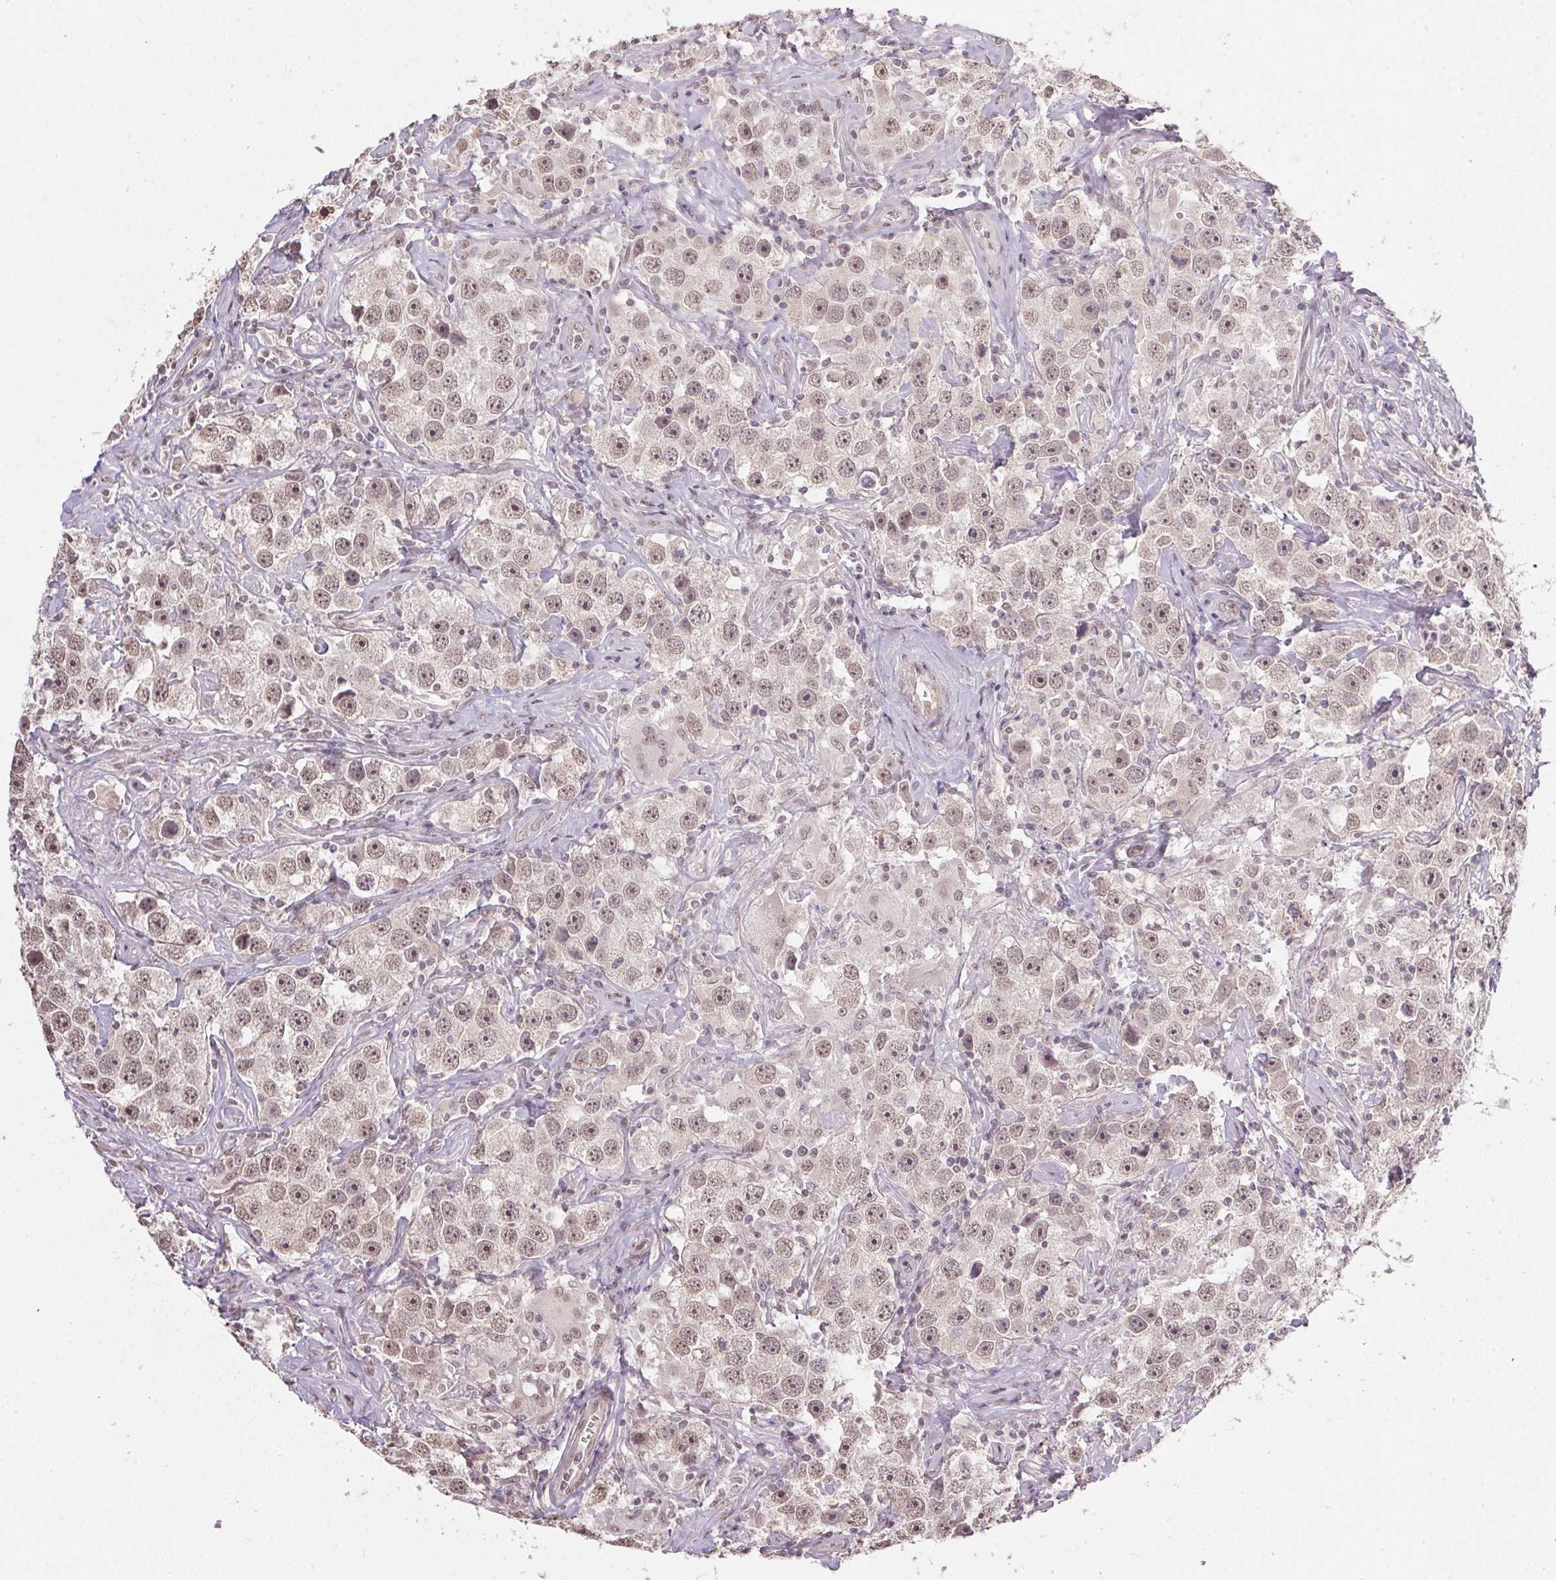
{"staining": {"intensity": "weak", "quantity": "25%-75%", "location": "nuclear"}, "tissue": "testis cancer", "cell_type": "Tumor cells", "image_type": "cancer", "snomed": [{"axis": "morphology", "description": "Seminoma, NOS"}, {"axis": "topography", "description": "Testis"}], "caption": "Immunohistochemistry (IHC) histopathology image of neoplastic tissue: testis seminoma stained using immunohistochemistry (IHC) shows low levels of weak protein expression localized specifically in the nuclear of tumor cells, appearing as a nuclear brown color.", "gene": "PPP4R4", "patient": {"sex": "male", "age": 49}}